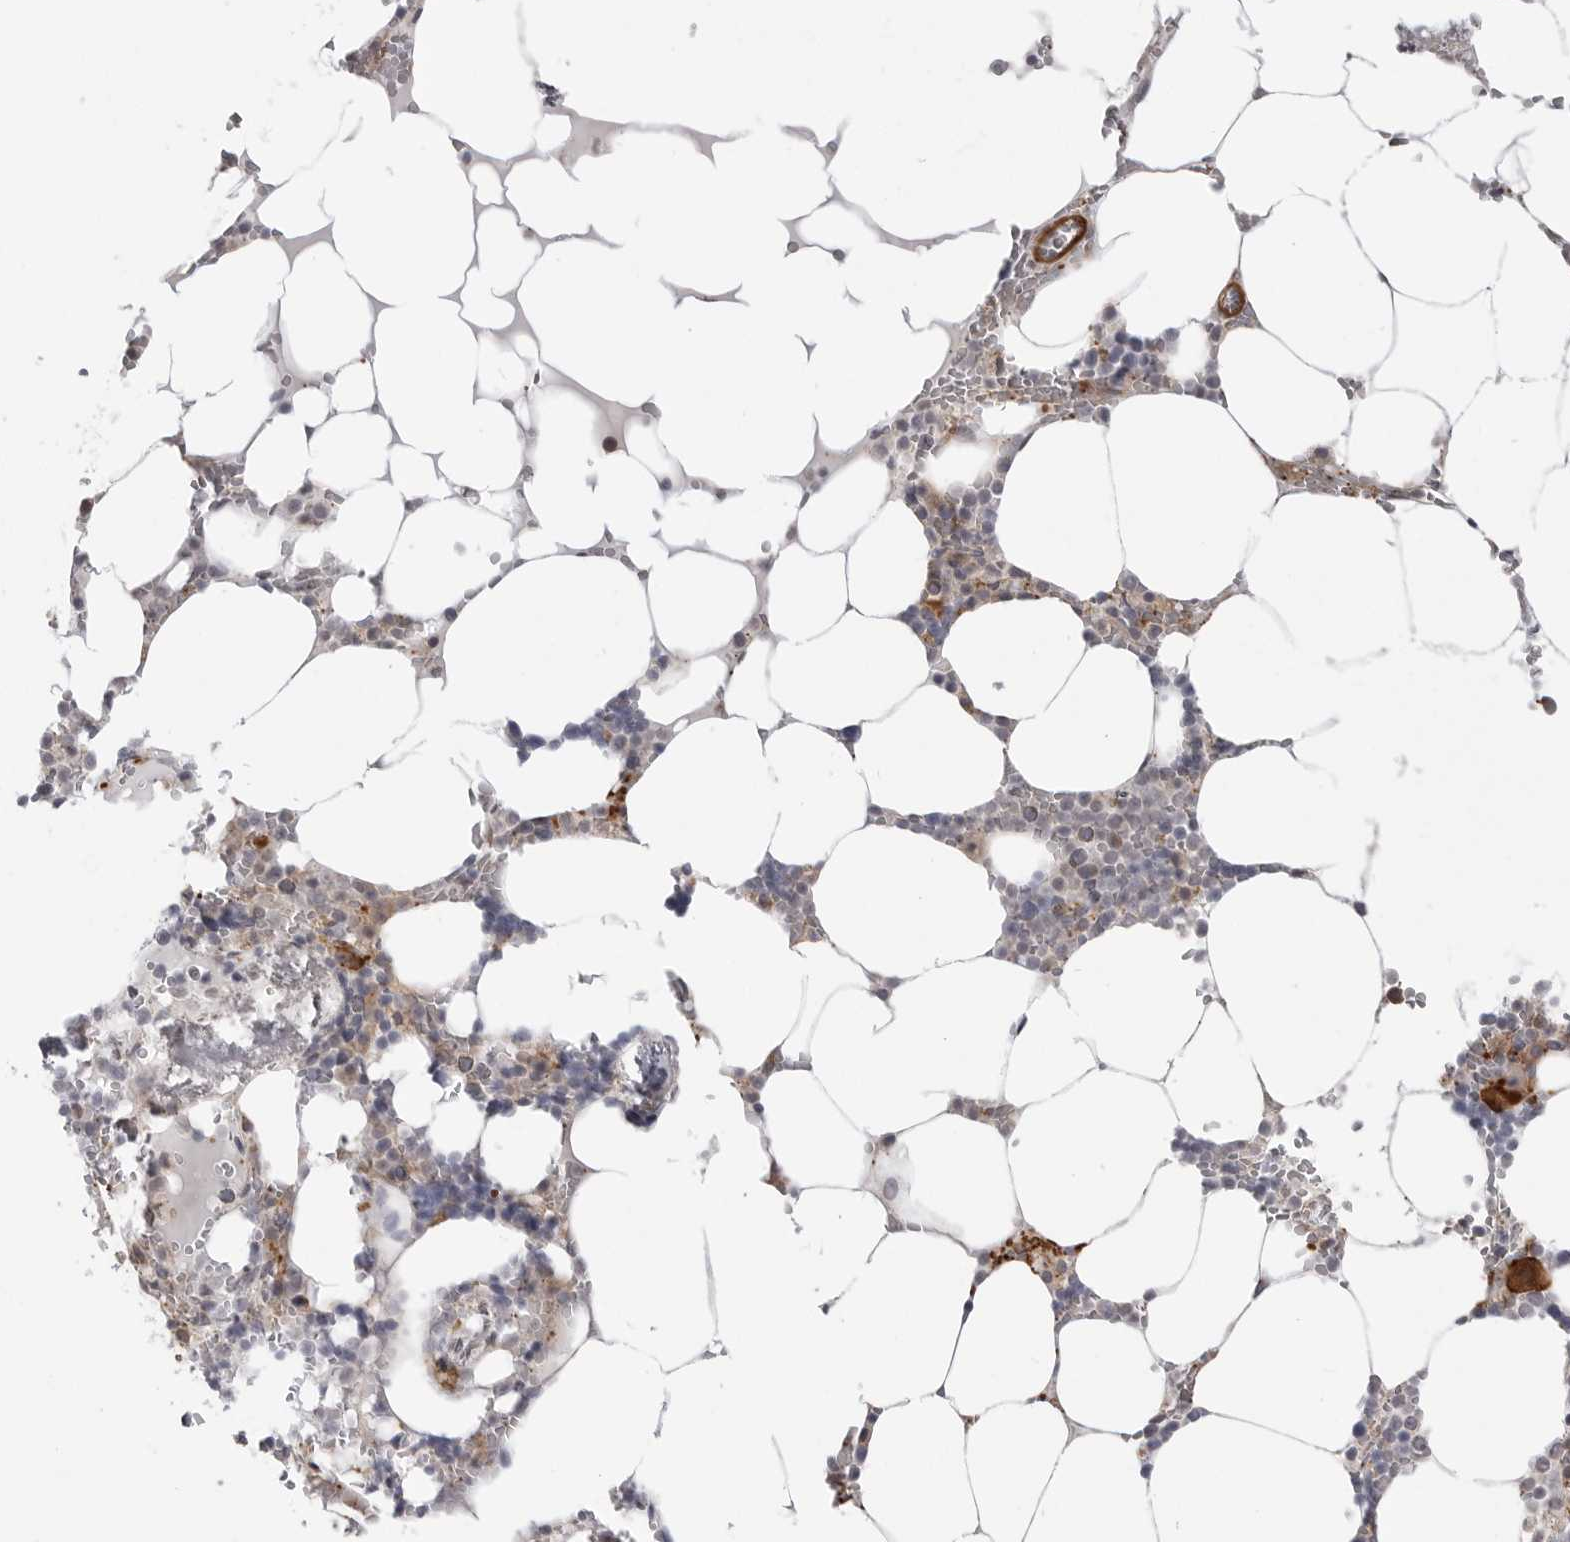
{"staining": {"intensity": "strong", "quantity": "<25%", "location": "cytoplasmic/membranous"}, "tissue": "bone marrow", "cell_type": "Hematopoietic cells", "image_type": "normal", "snomed": [{"axis": "morphology", "description": "Normal tissue, NOS"}, {"axis": "topography", "description": "Bone marrow"}], "caption": "Strong cytoplasmic/membranous staining for a protein is identified in approximately <25% of hematopoietic cells of unremarkable bone marrow using immunohistochemistry (IHC).", "gene": "SCP2", "patient": {"sex": "male", "age": 70}}